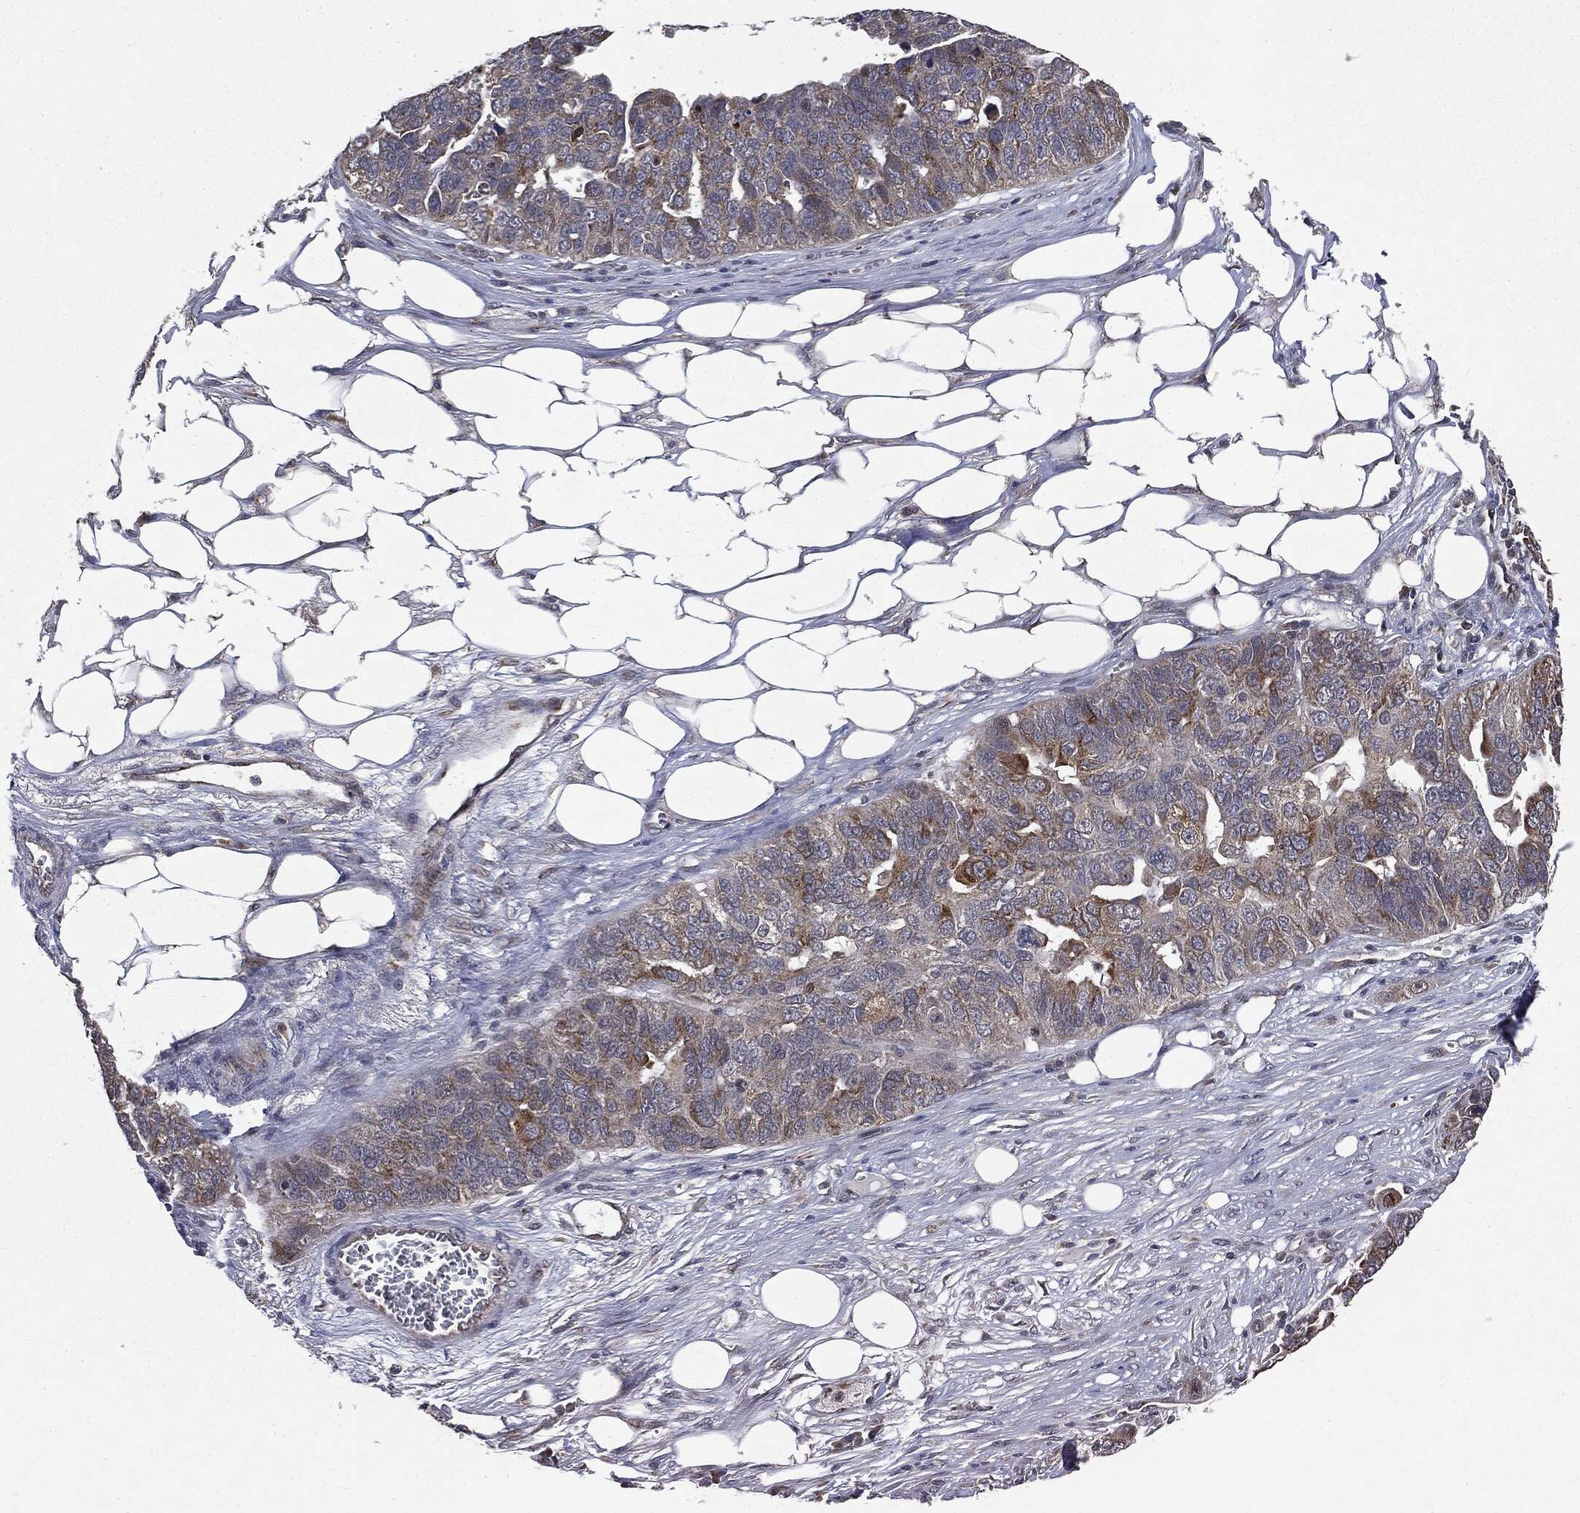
{"staining": {"intensity": "moderate", "quantity": "<25%", "location": "cytoplasmic/membranous"}, "tissue": "ovarian cancer", "cell_type": "Tumor cells", "image_type": "cancer", "snomed": [{"axis": "morphology", "description": "Carcinoma, endometroid"}, {"axis": "topography", "description": "Soft tissue"}, {"axis": "topography", "description": "Ovary"}], "caption": "IHC (DAB) staining of ovarian cancer (endometroid carcinoma) shows moderate cytoplasmic/membranous protein staining in about <25% of tumor cells. Using DAB (3,3'-diaminobenzidine) (brown) and hematoxylin (blue) stains, captured at high magnification using brightfield microscopy.", "gene": "PLPPR2", "patient": {"sex": "female", "age": 52}}